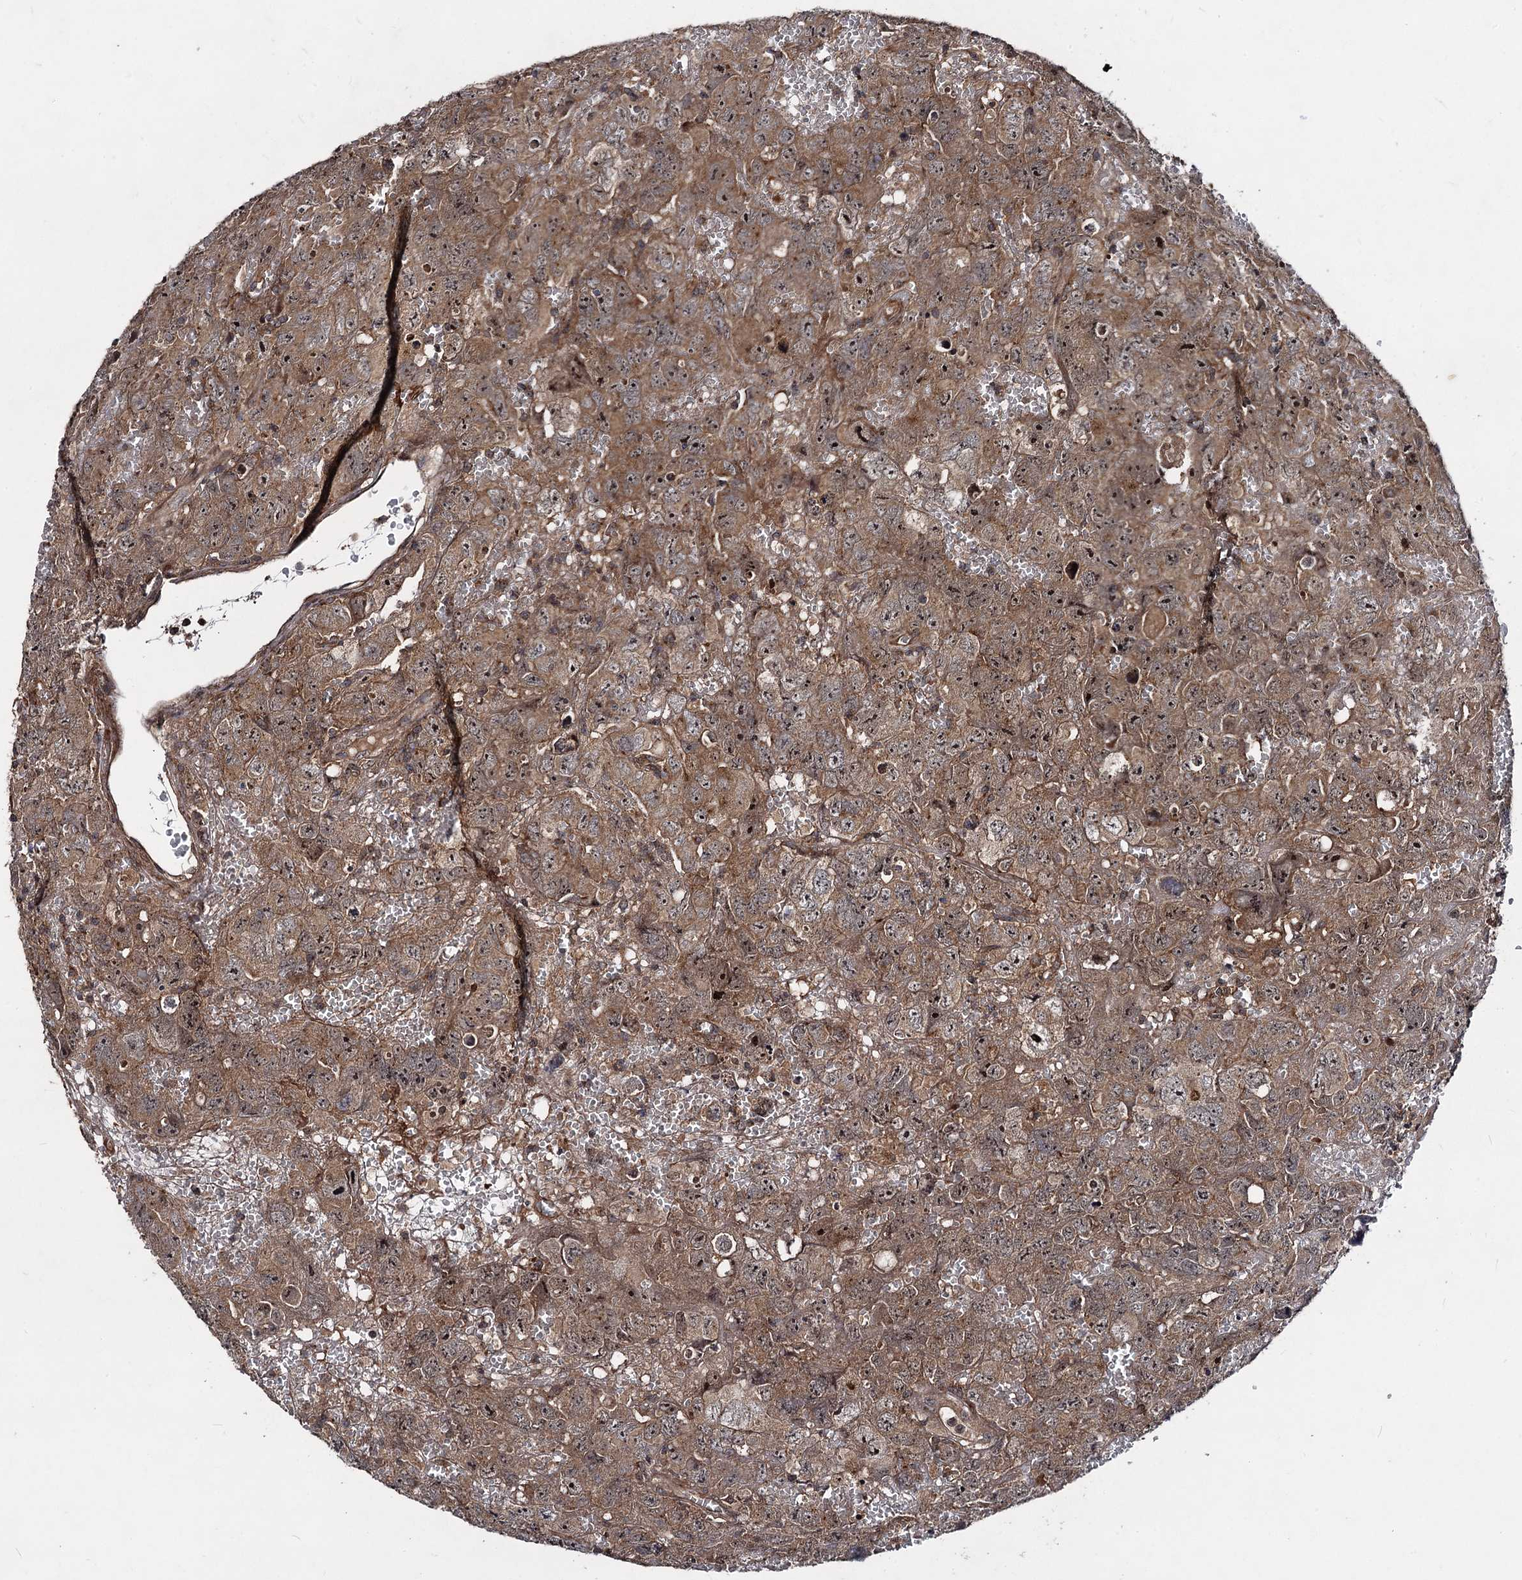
{"staining": {"intensity": "moderate", "quantity": ">75%", "location": "cytoplasmic/membranous,nuclear"}, "tissue": "testis cancer", "cell_type": "Tumor cells", "image_type": "cancer", "snomed": [{"axis": "morphology", "description": "Carcinoma, Embryonal, NOS"}, {"axis": "topography", "description": "Testis"}], "caption": "A photomicrograph of testis cancer (embryonal carcinoma) stained for a protein demonstrates moderate cytoplasmic/membranous and nuclear brown staining in tumor cells.", "gene": "KXD1", "patient": {"sex": "male", "age": 45}}